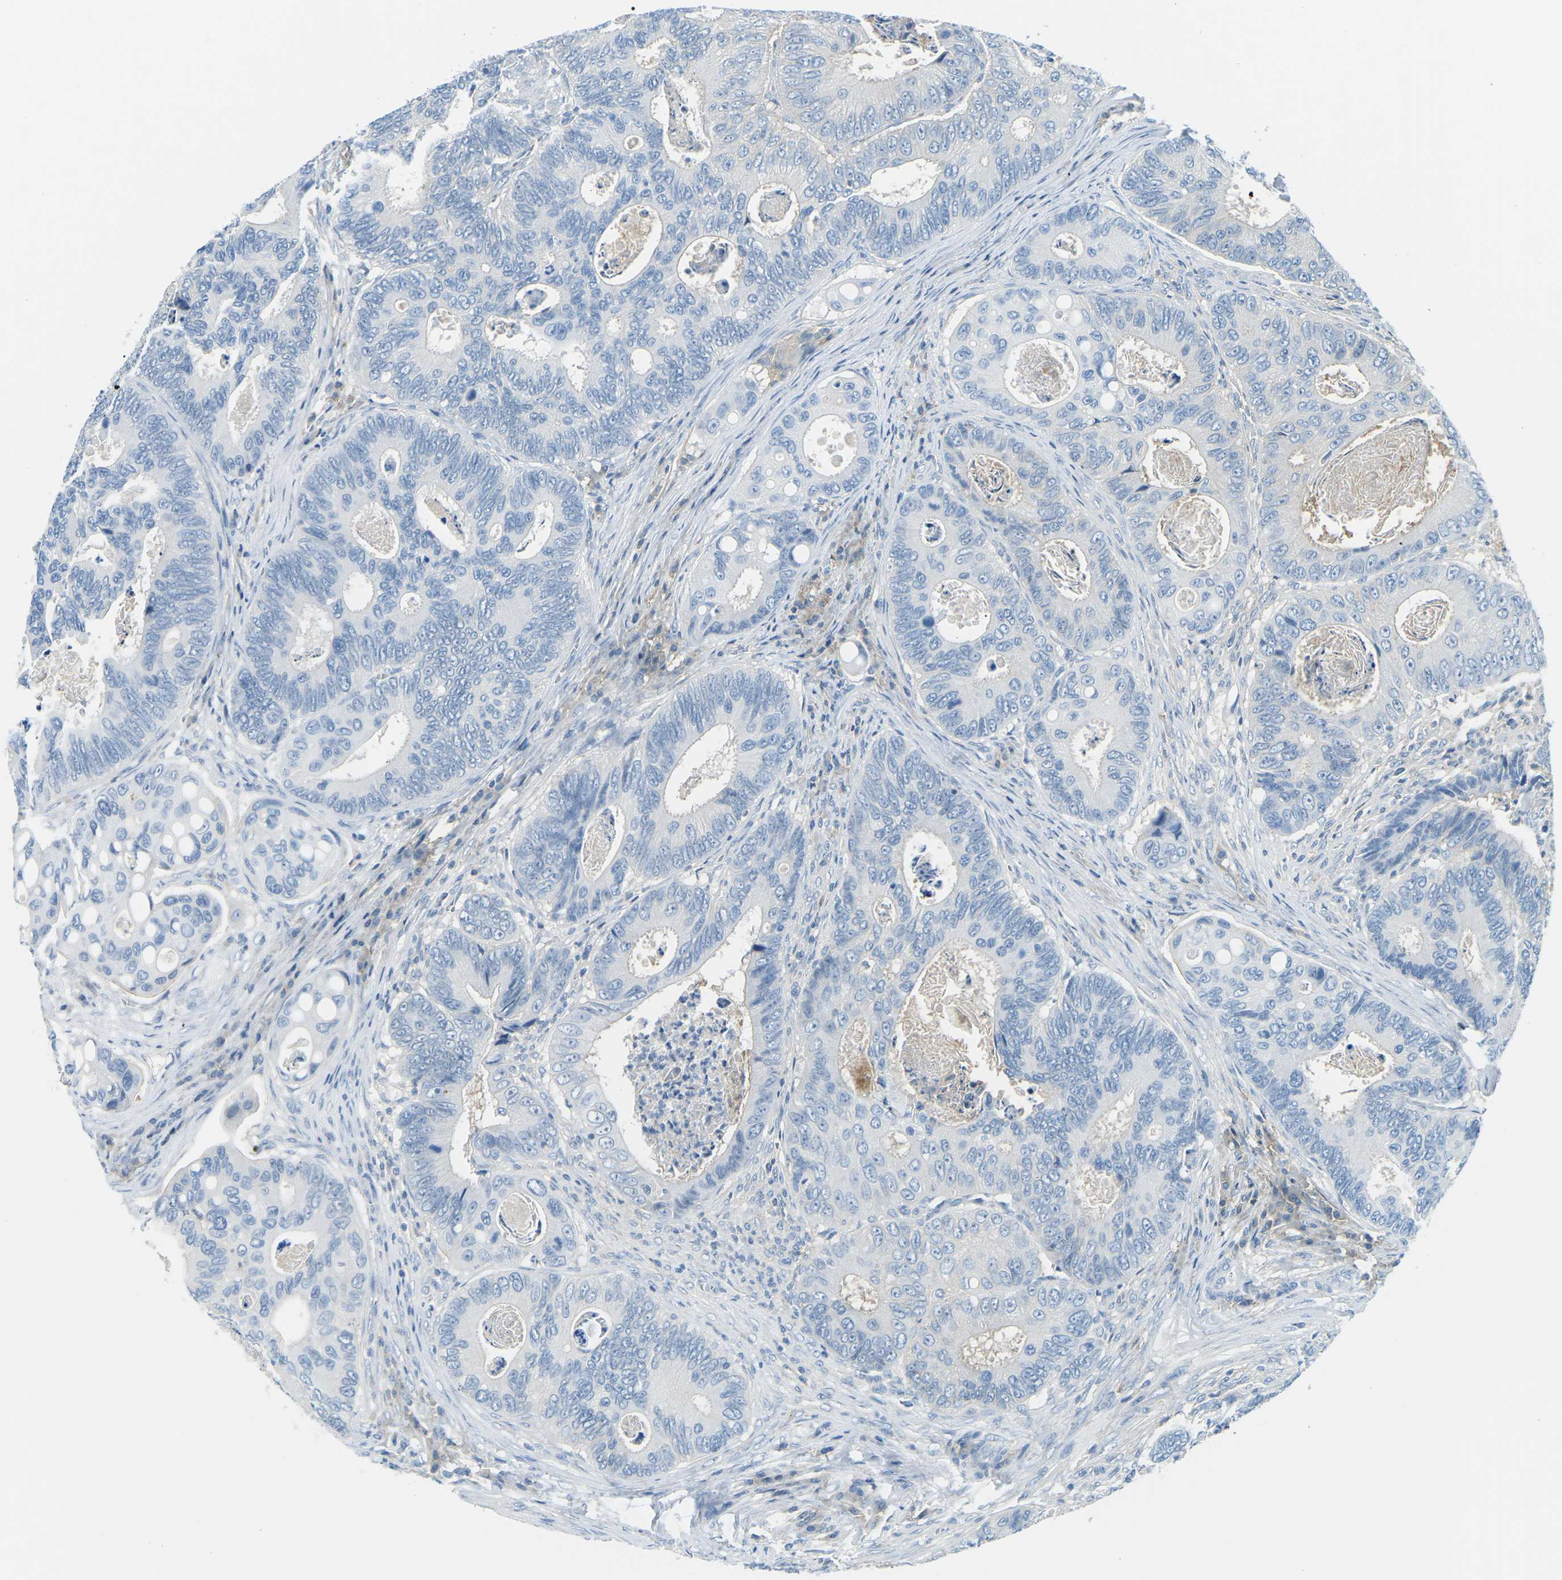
{"staining": {"intensity": "negative", "quantity": "none", "location": "none"}, "tissue": "colorectal cancer", "cell_type": "Tumor cells", "image_type": "cancer", "snomed": [{"axis": "morphology", "description": "Inflammation, NOS"}, {"axis": "morphology", "description": "Adenocarcinoma, NOS"}, {"axis": "topography", "description": "Colon"}], "caption": "Immunohistochemical staining of colorectal adenocarcinoma shows no significant staining in tumor cells. (DAB (3,3'-diaminobenzidine) immunohistochemistry (IHC), high magnification).", "gene": "CD47", "patient": {"sex": "male", "age": 72}}